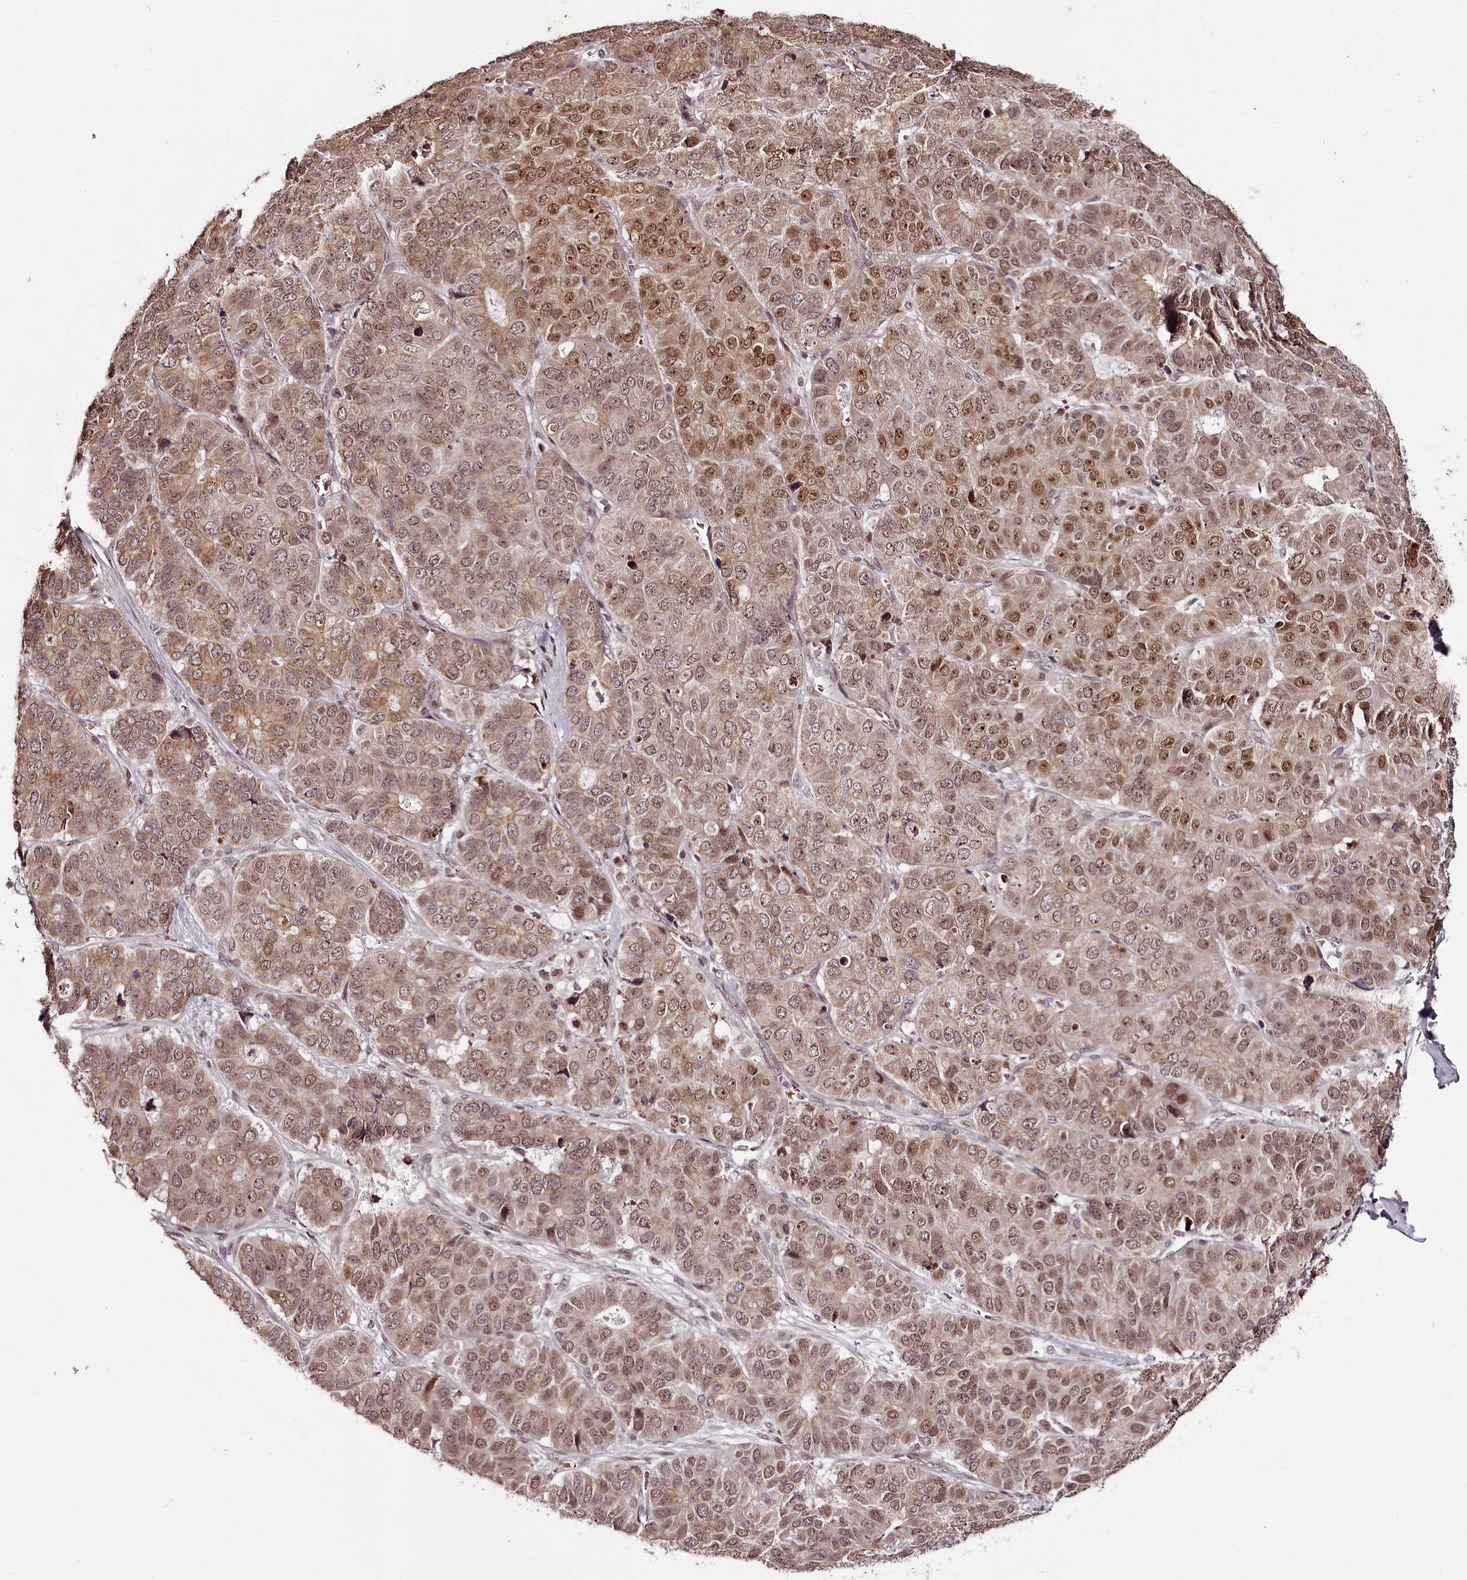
{"staining": {"intensity": "moderate", "quantity": ">75%", "location": "cytoplasmic/membranous,nuclear"}, "tissue": "pancreatic cancer", "cell_type": "Tumor cells", "image_type": "cancer", "snomed": [{"axis": "morphology", "description": "Adenocarcinoma, NOS"}, {"axis": "topography", "description": "Pancreas"}], "caption": "Immunohistochemical staining of human adenocarcinoma (pancreatic) demonstrates medium levels of moderate cytoplasmic/membranous and nuclear protein expression in about >75% of tumor cells.", "gene": "THYN1", "patient": {"sex": "male", "age": 50}}